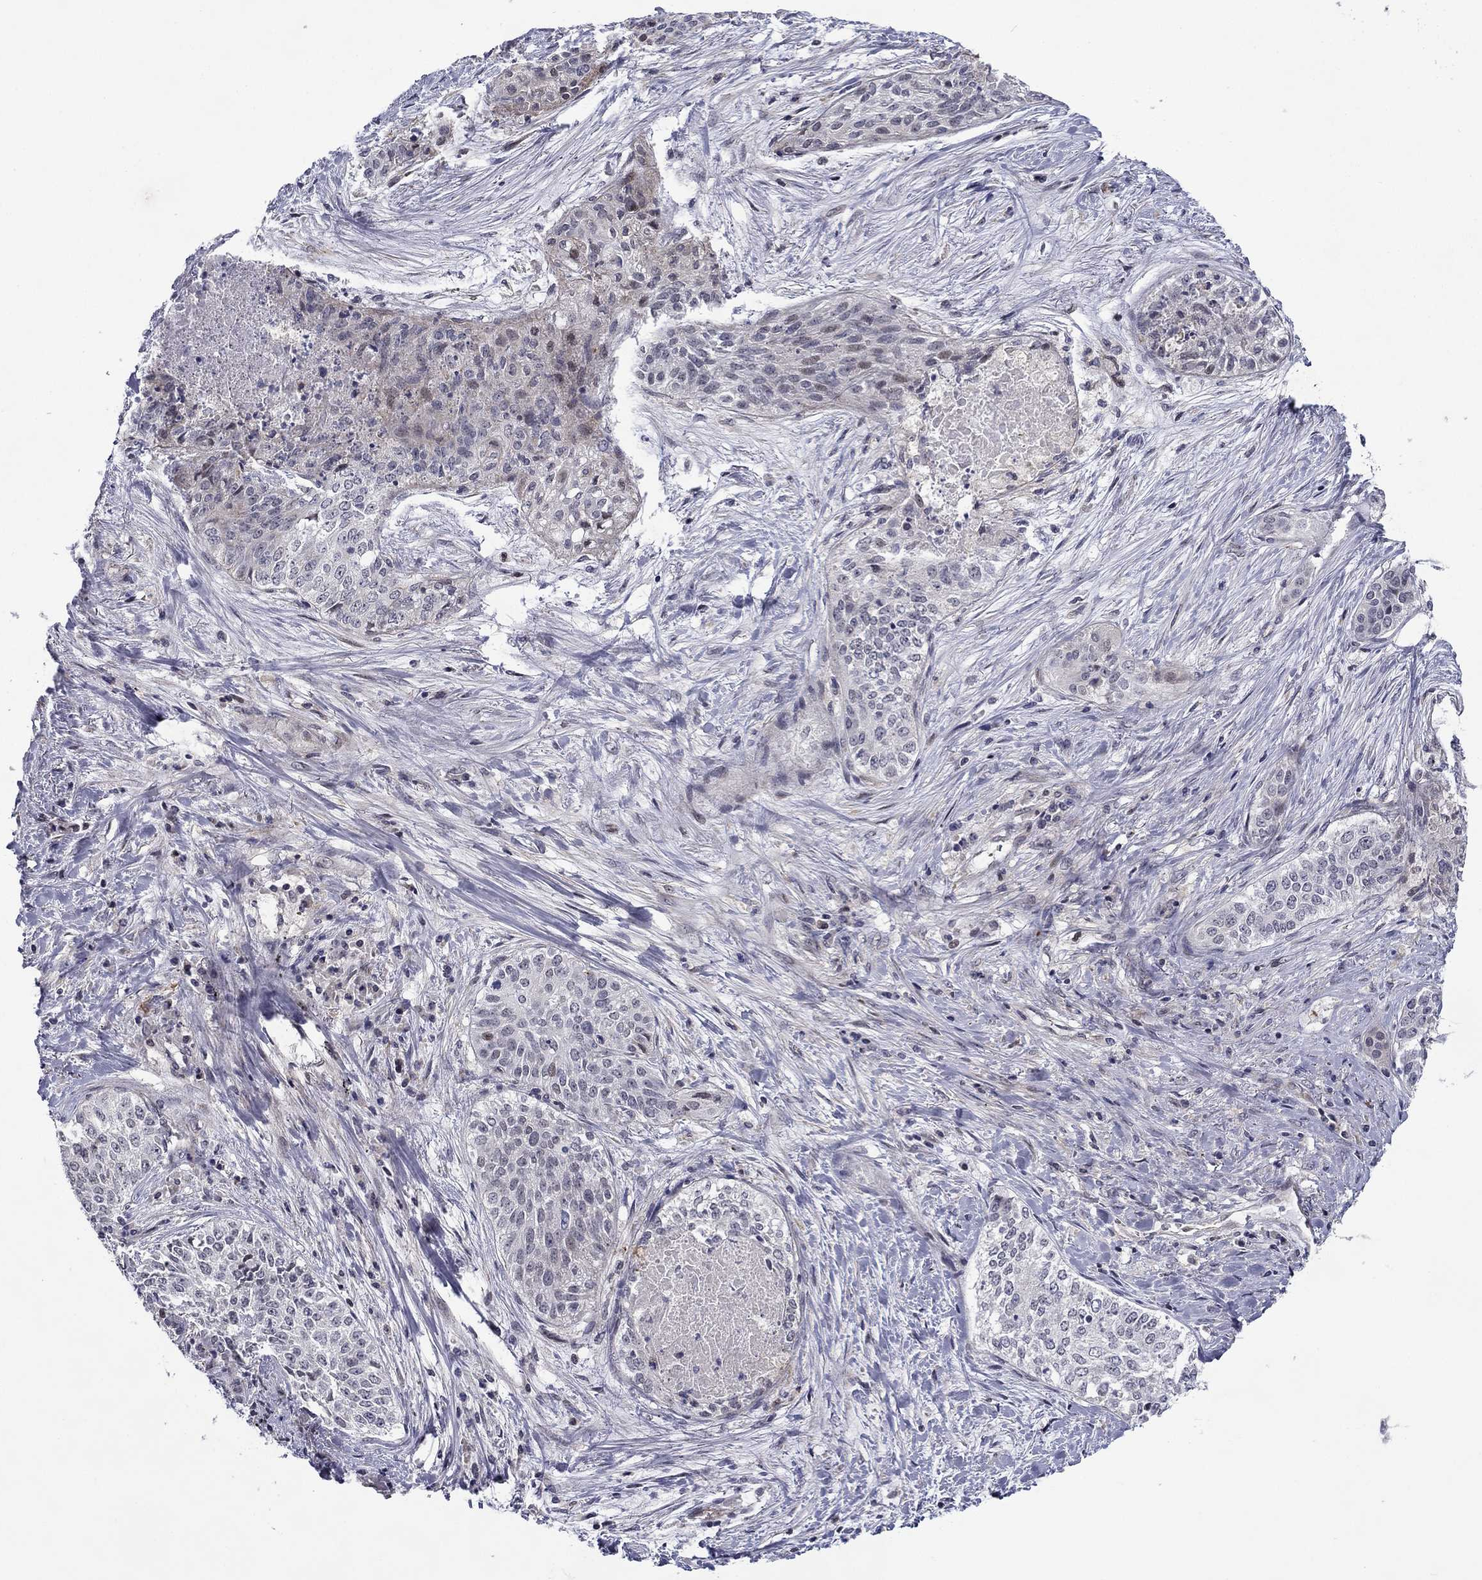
{"staining": {"intensity": "negative", "quantity": "none", "location": "none"}, "tissue": "lung cancer", "cell_type": "Tumor cells", "image_type": "cancer", "snomed": [{"axis": "morphology", "description": "Squamous cell carcinoma, NOS"}, {"axis": "topography", "description": "Lung"}], "caption": "Protein analysis of lung squamous cell carcinoma reveals no significant positivity in tumor cells.", "gene": "B3GAT1", "patient": {"sex": "male", "age": 64}}